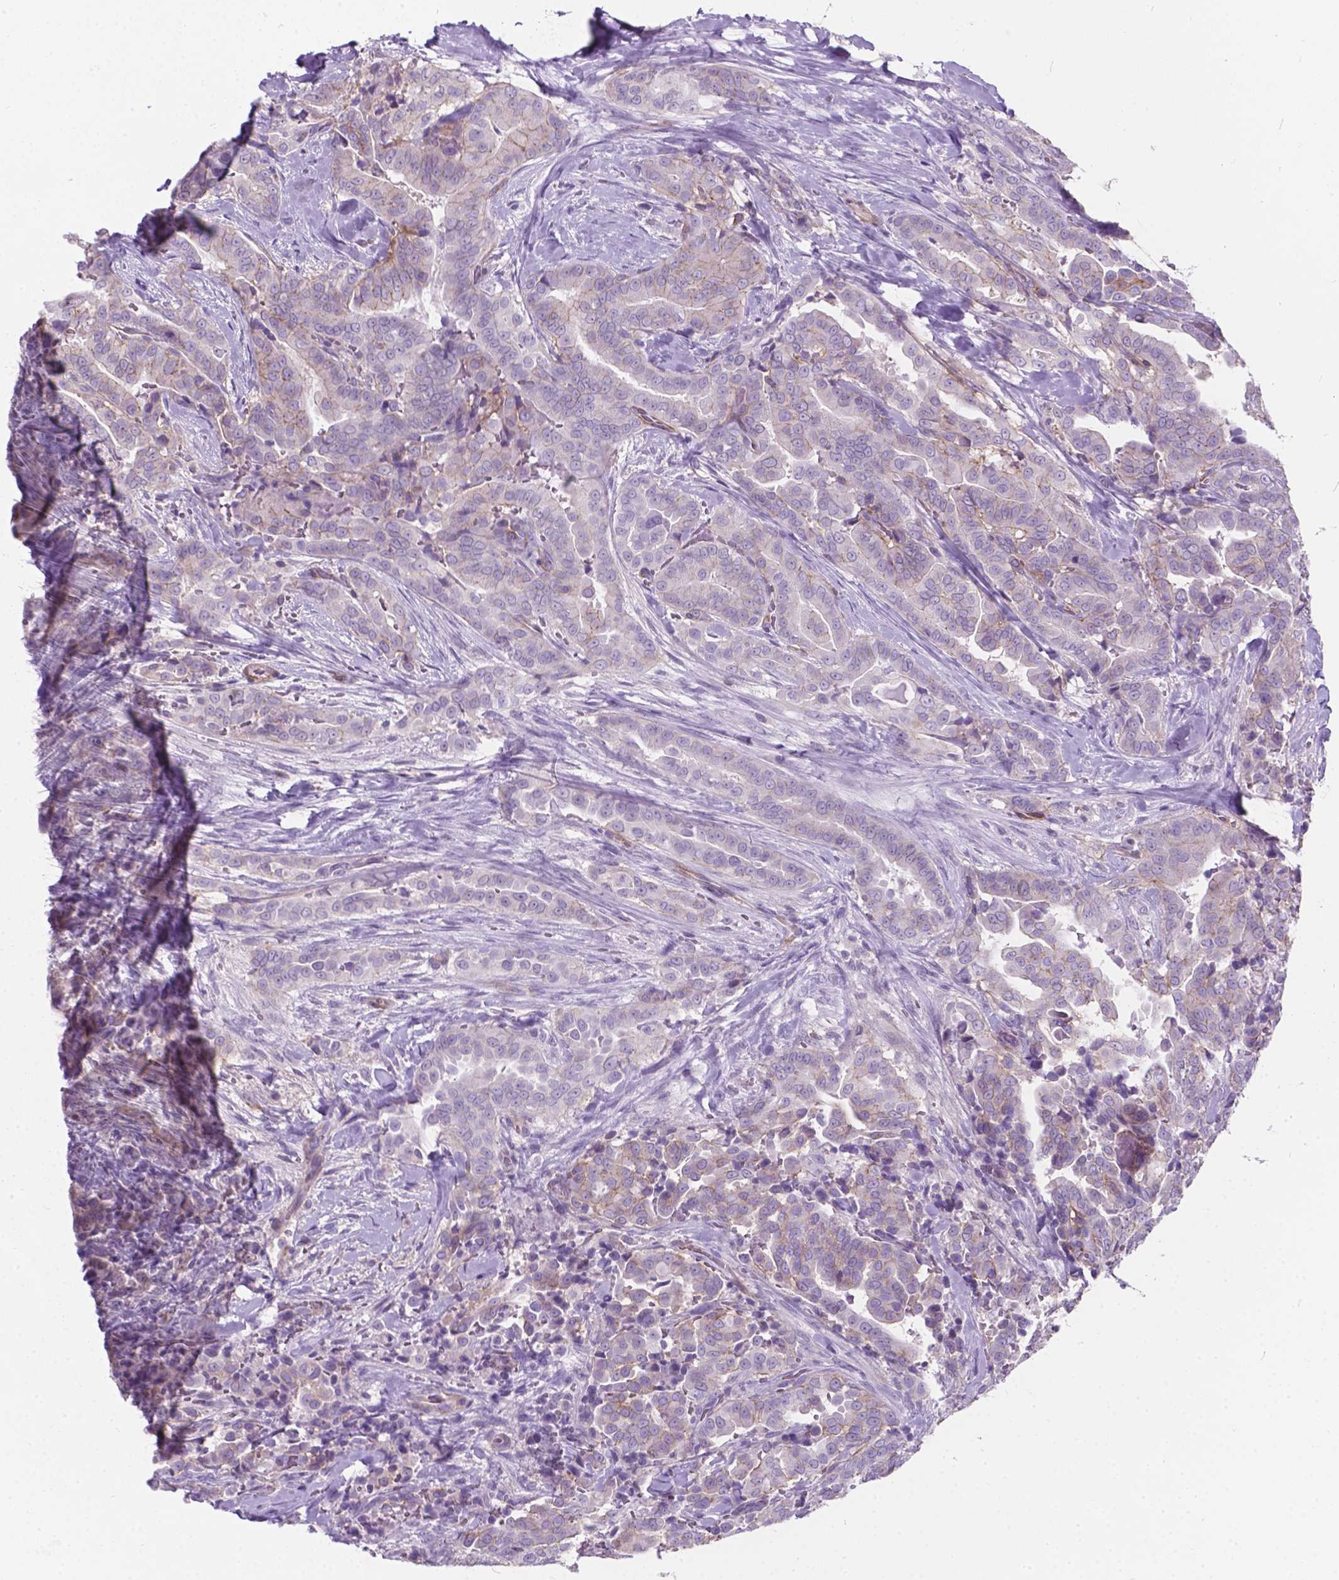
{"staining": {"intensity": "weak", "quantity": "<25%", "location": "cytoplasmic/membranous"}, "tissue": "thyroid cancer", "cell_type": "Tumor cells", "image_type": "cancer", "snomed": [{"axis": "morphology", "description": "Papillary adenocarcinoma, NOS"}, {"axis": "topography", "description": "Thyroid gland"}], "caption": "Protein analysis of thyroid cancer demonstrates no significant positivity in tumor cells.", "gene": "KIAA0040", "patient": {"sex": "male", "age": 61}}